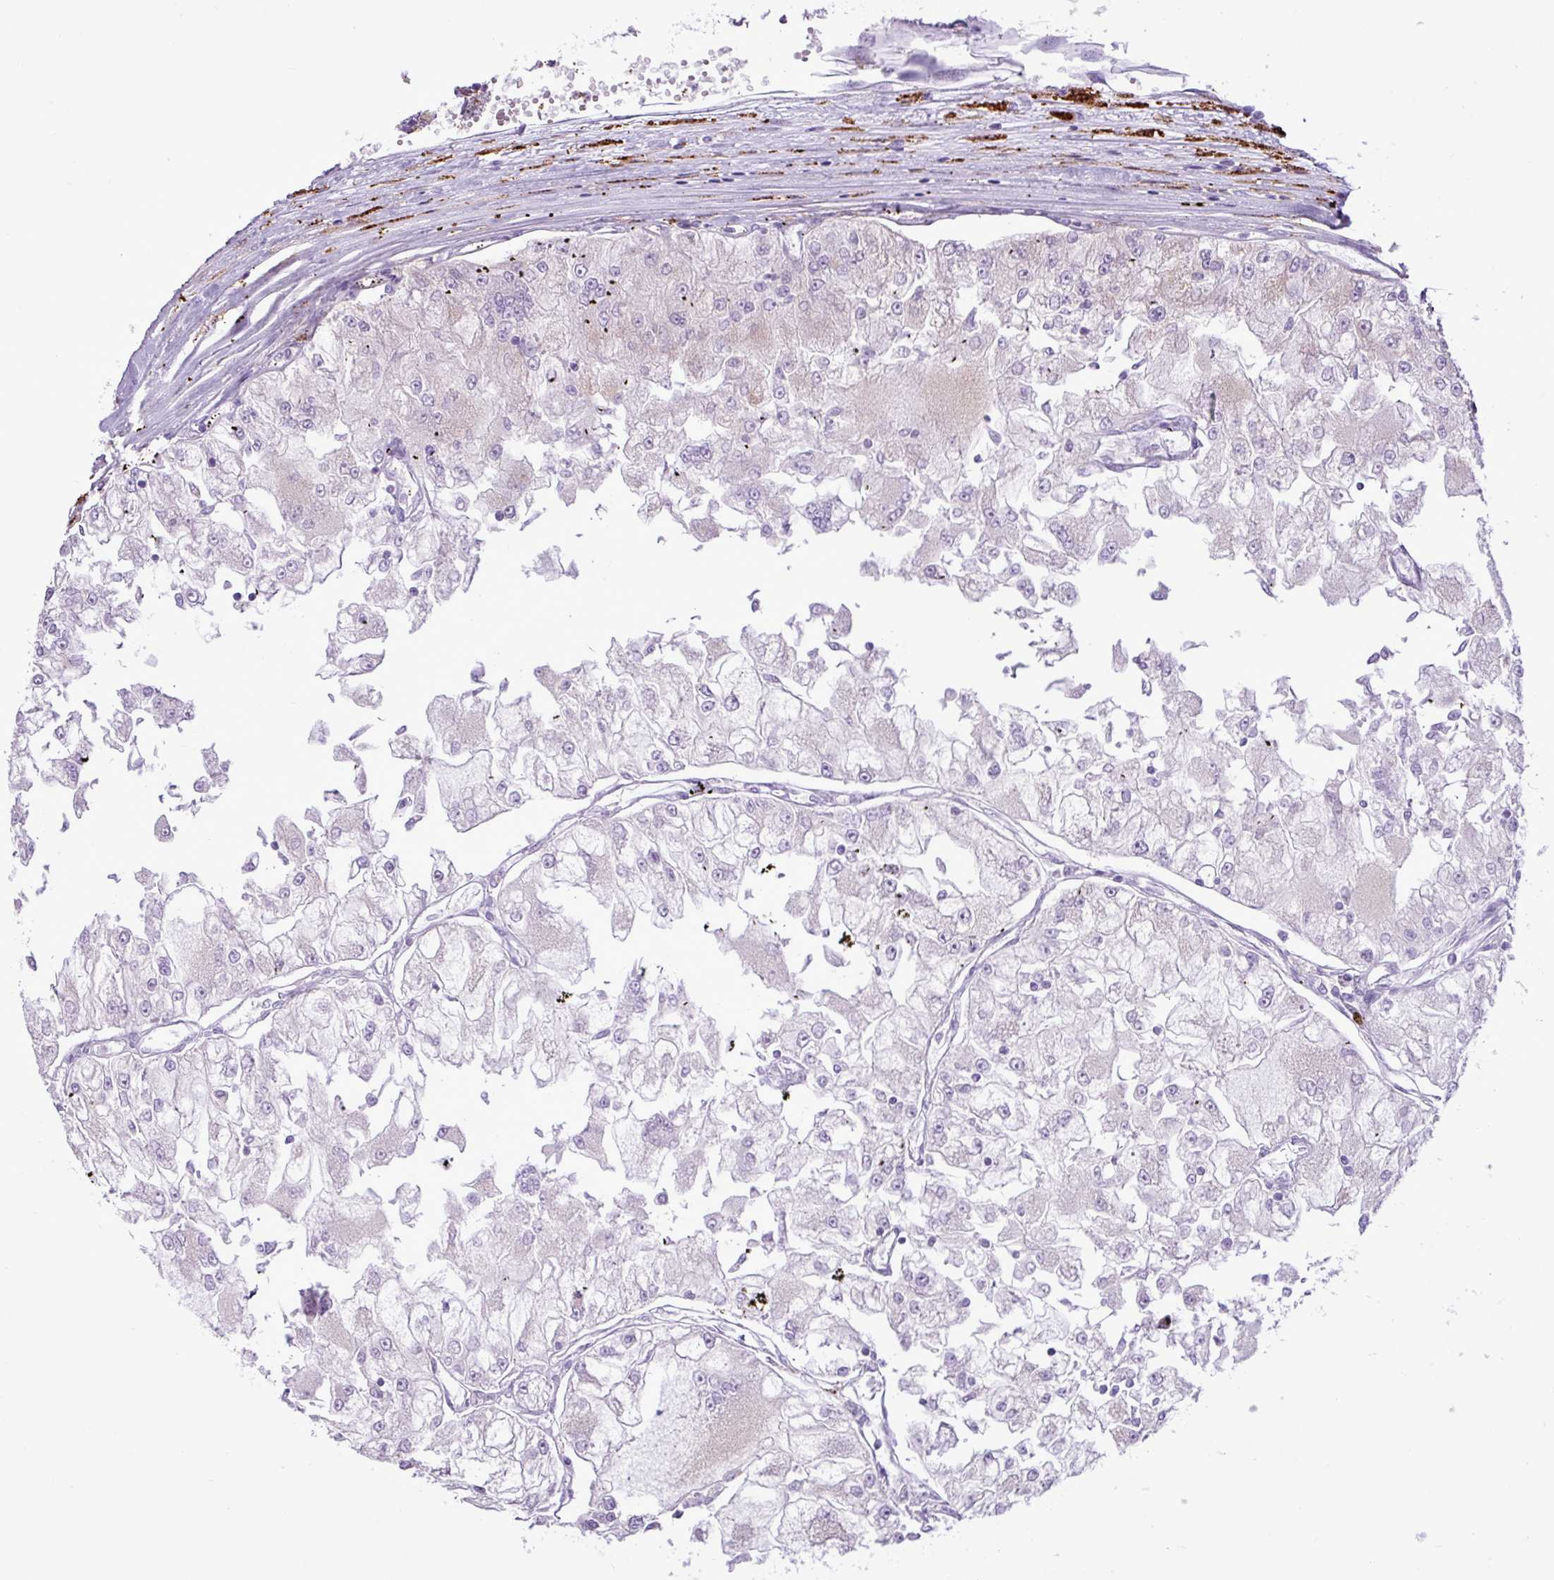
{"staining": {"intensity": "negative", "quantity": "none", "location": "none"}, "tissue": "renal cancer", "cell_type": "Tumor cells", "image_type": "cancer", "snomed": [{"axis": "morphology", "description": "Adenocarcinoma, NOS"}, {"axis": "topography", "description": "Kidney"}], "caption": "This is a histopathology image of immunohistochemistry (IHC) staining of renal adenocarcinoma, which shows no staining in tumor cells.", "gene": "TMEM200C", "patient": {"sex": "female", "age": 72}}